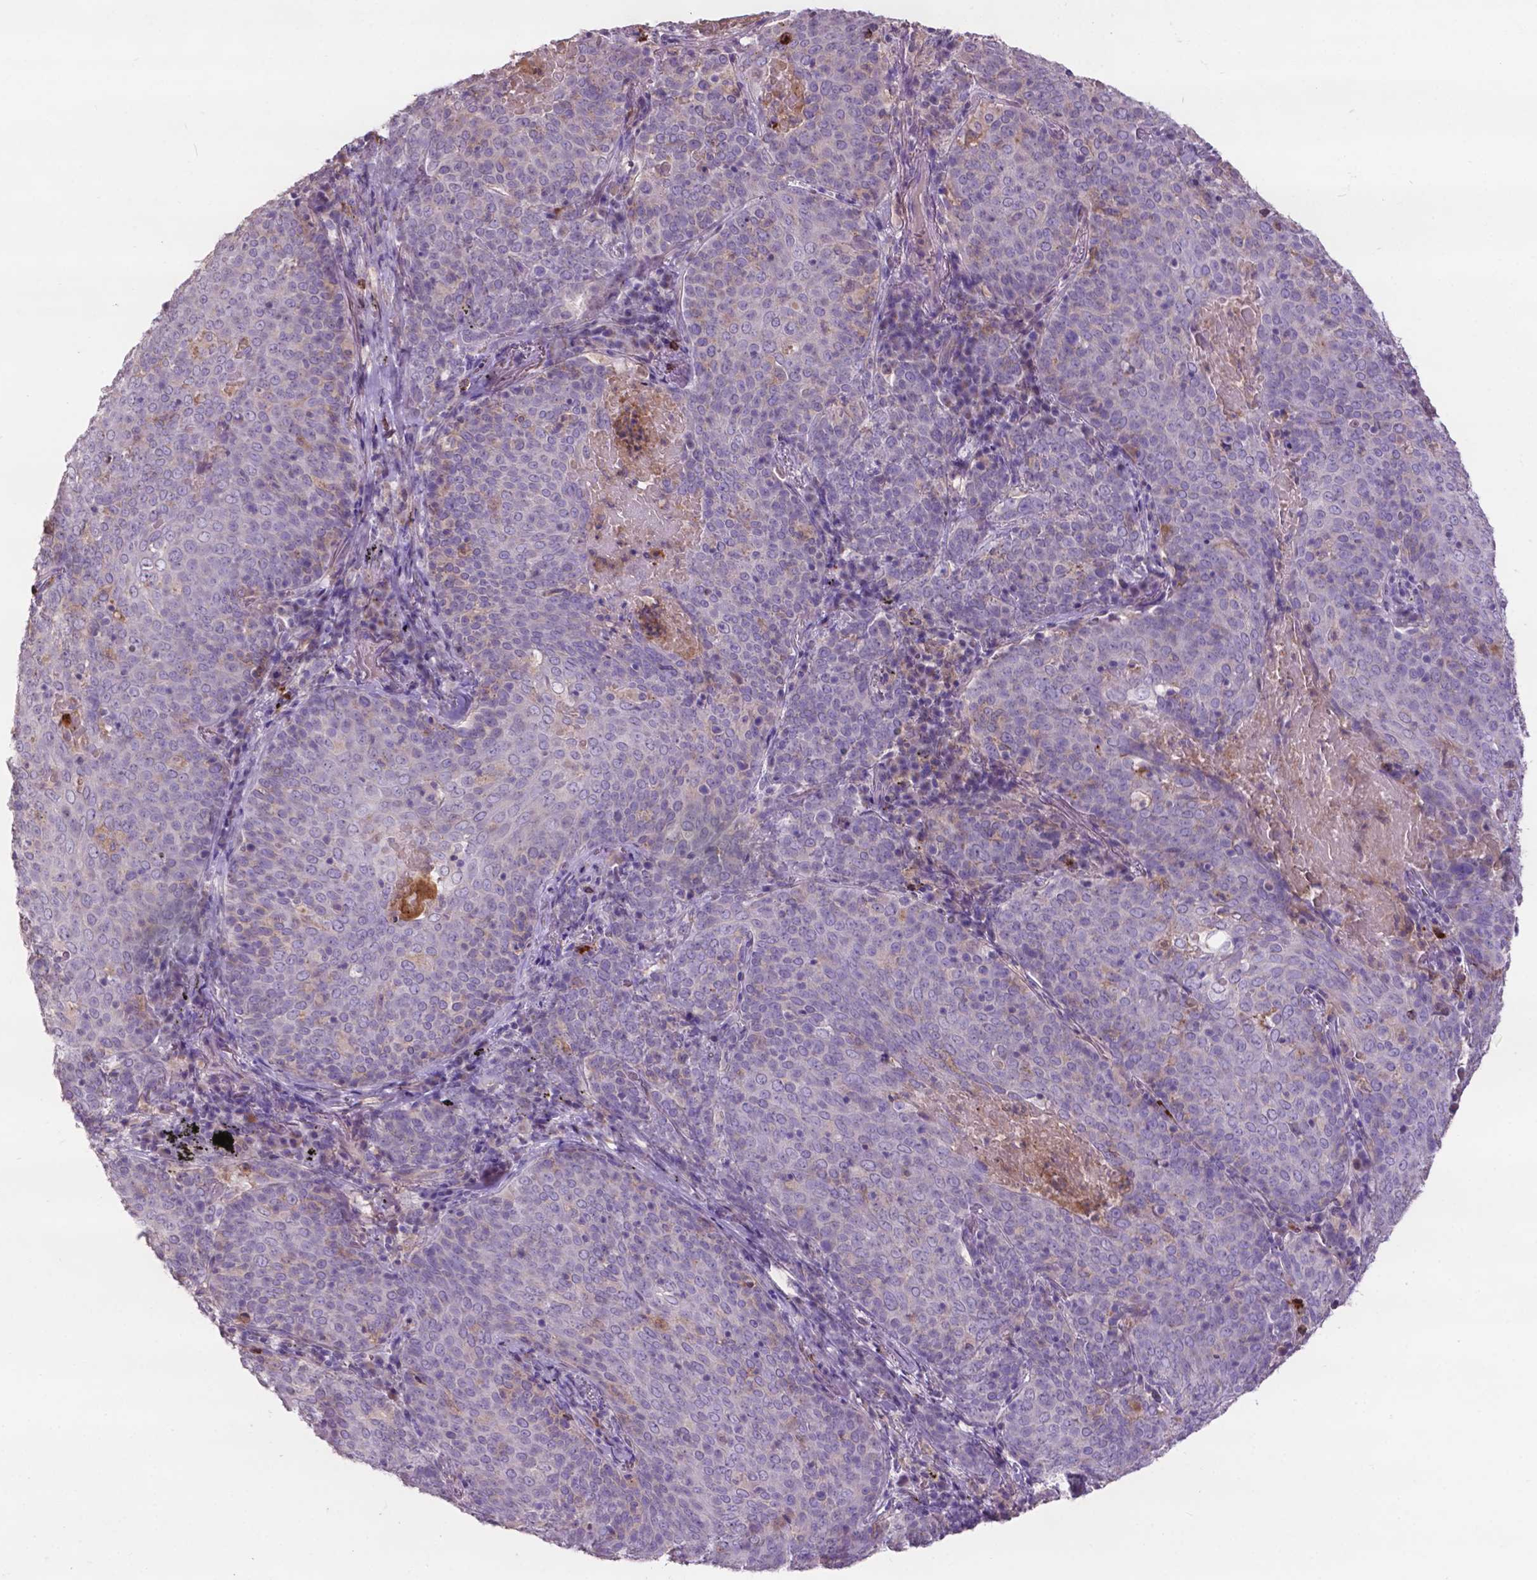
{"staining": {"intensity": "negative", "quantity": "none", "location": "none"}, "tissue": "lung cancer", "cell_type": "Tumor cells", "image_type": "cancer", "snomed": [{"axis": "morphology", "description": "Squamous cell carcinoma, NOS"}, {"axis": "topography", "description": "Lung"}], "caption": "A high-resolution micrograph shows immunohistochemistry staining of squamous cell carcinoma (lung), which exhibits no significant positivity in tumor cells.", "gene": "PLSCR1", "patient": {"sex": "male", "age": 82}}